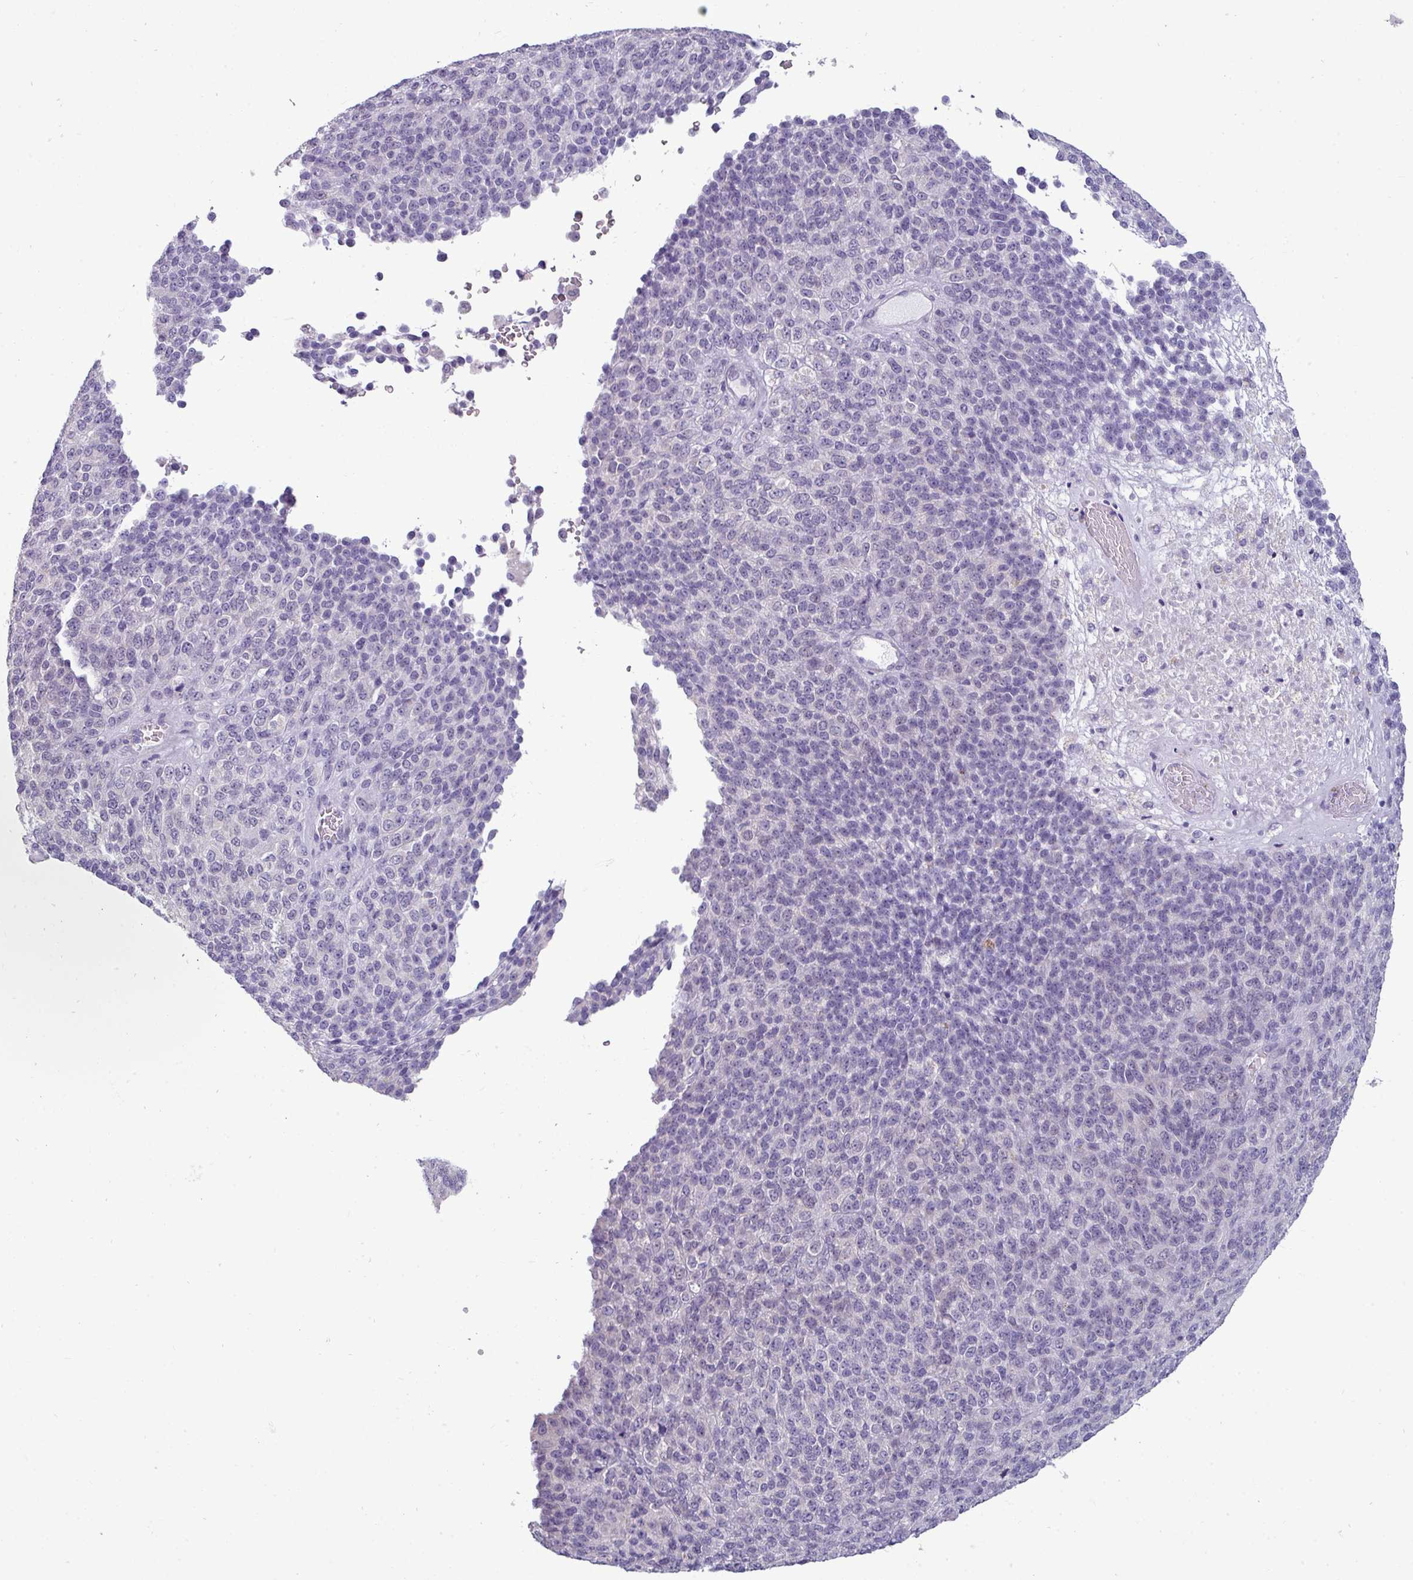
{"staining": {"intensity": "negative", "quantity": "none", "location": "none"}, "tissue": "melanoma", "cell_type": "Tumor cells", "image_type": "cancer", "snomed": [{"axis": "morphology", "description": "Malignant melanoma, Metastatic site"}, {"axis": "topography", "description": "Brain"}], "caption": "Tumor cells show no significant protein expression in malignant melanoma (metastatic site).", "gene": "TRIM39", "patient": {"sex": "female", "age": 56}}